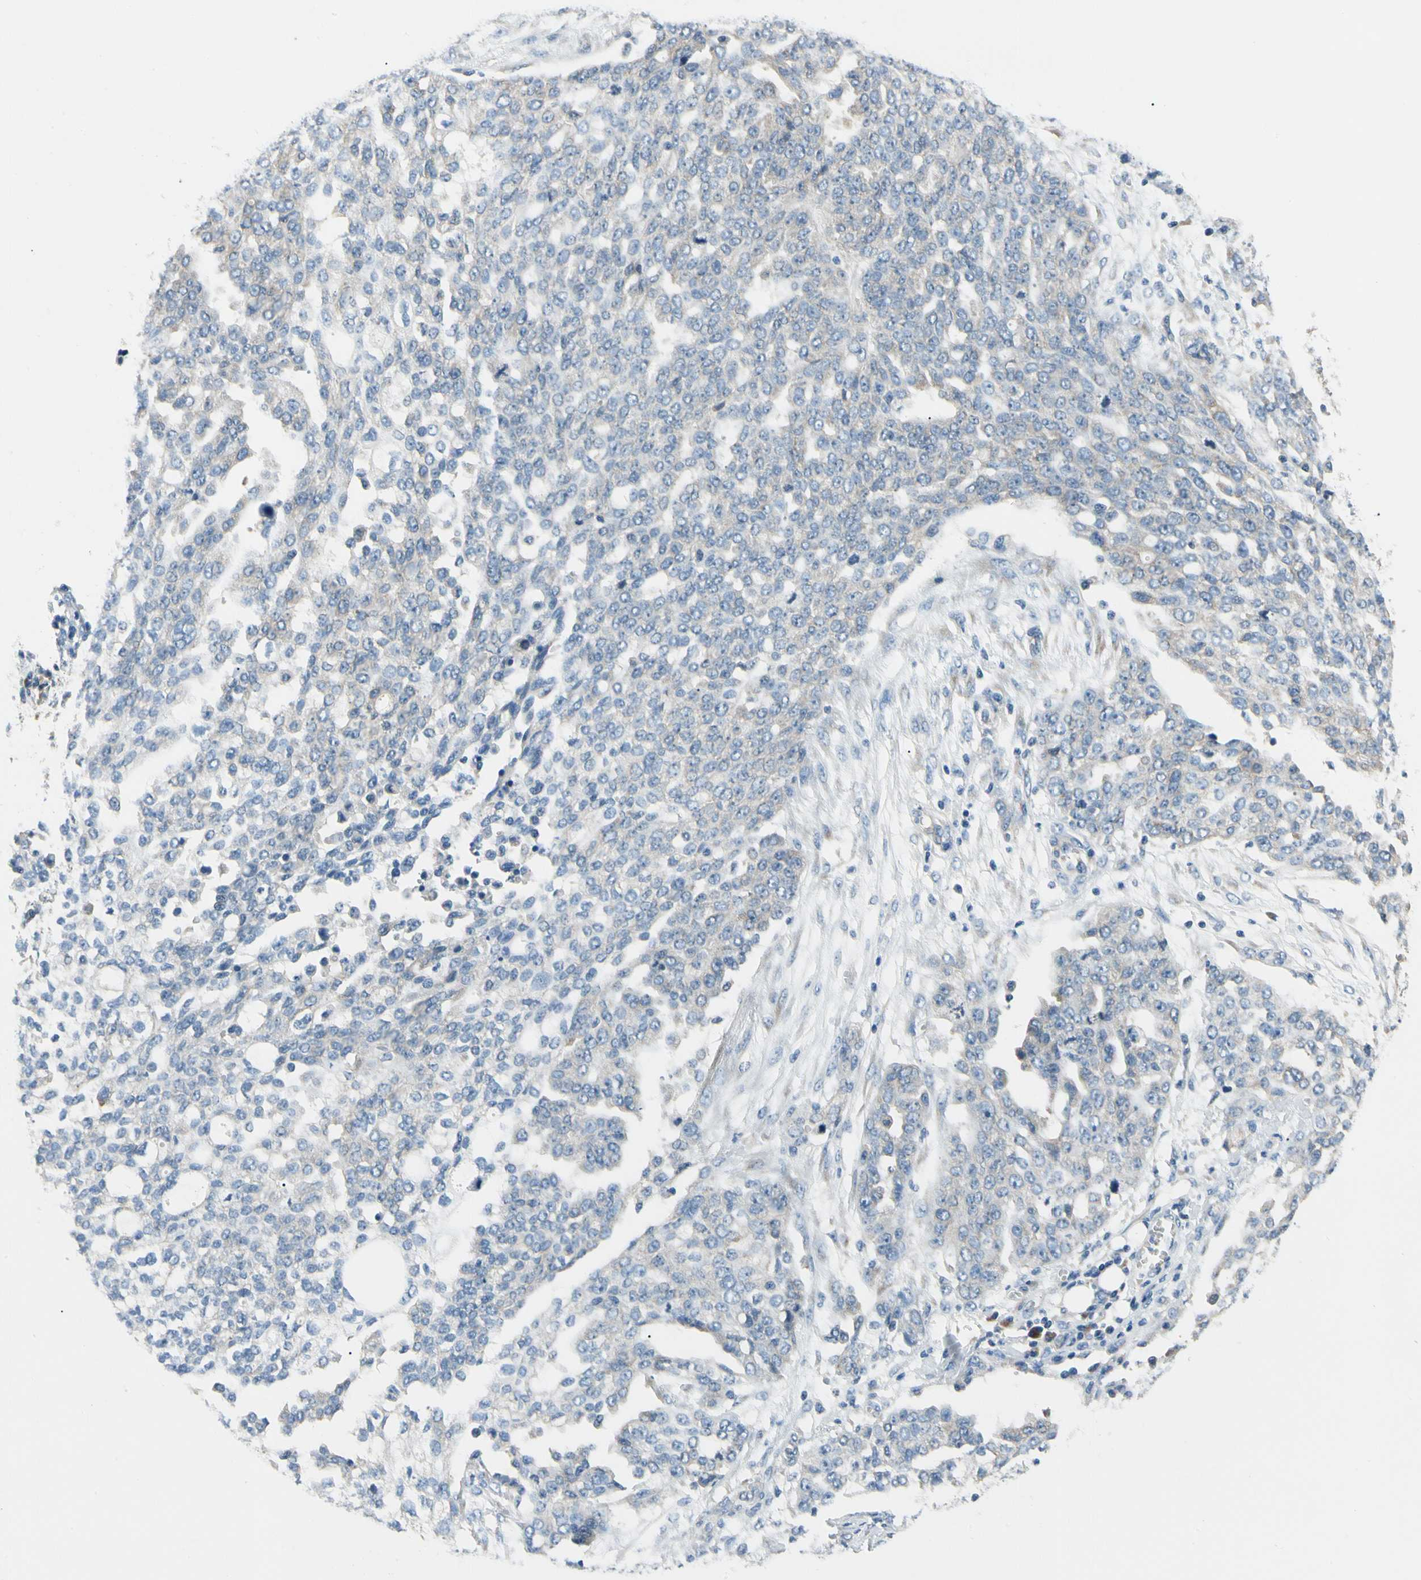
{"staining": {"intensity": "weak", "quantity": "<25%", "location": "cytoplasmic/membranous"}, "tissue": "ovarian cancer", "cell_type": "Tumor cells", "image_type": "cancer", "snomed": [{"axis": "morphology", "description": "Cystadenocarcinoma, serous, NOS"}, {"axis": "topography", "description": "Soft tissue"}, {"axis": "topography", "description": "Ovary"}], "caption": "High power microscopy histopathology image of an immunohistochemistry (IHC) photomicrograph of ovarian cancer, revealing no significant positivity in tumor cells.", "gene": "LRRC47", "patient": {"sex": "female", "age": 57}}